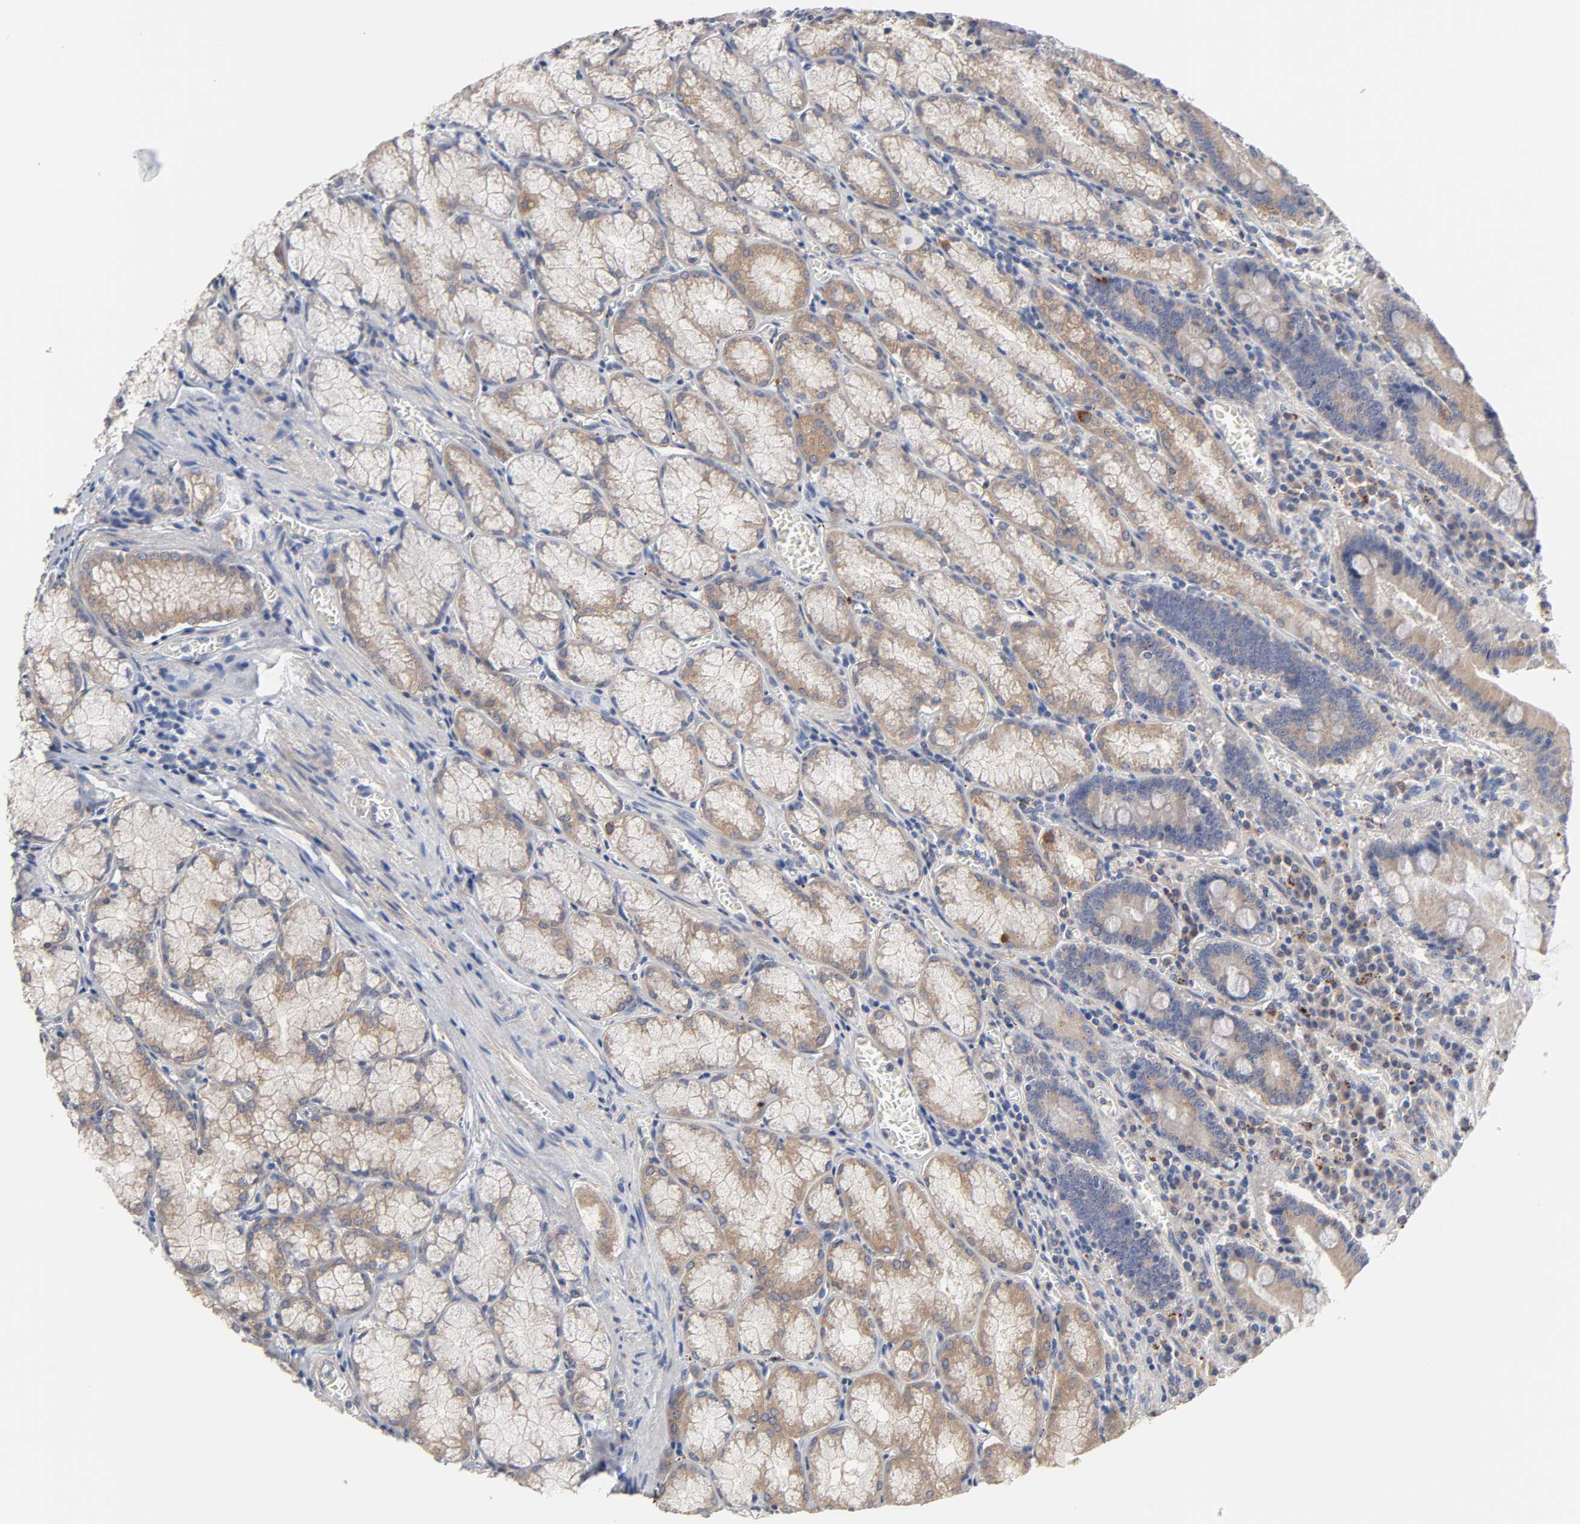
{"staining": {"intensity": "moderate", "quantity": "25%-75%", "location": "cytoplasmic/membranous"}, "tissue": "stomach", "cell_type": "Glandular cells", "image_type": "normal", "snomed": [{"axis": "morphology", "description": "Normal tissue, NOS"}, {"axis": "topography", "description": "Stomach, lower"}], "caption": "A medium amount of moderate cytoplasmic/membranous expression is appreciated in approximately 25%-75% of glandular cells in normal stomach.", "gene": "C17orf75", "patient": {"sex": "male", "age": 56}}